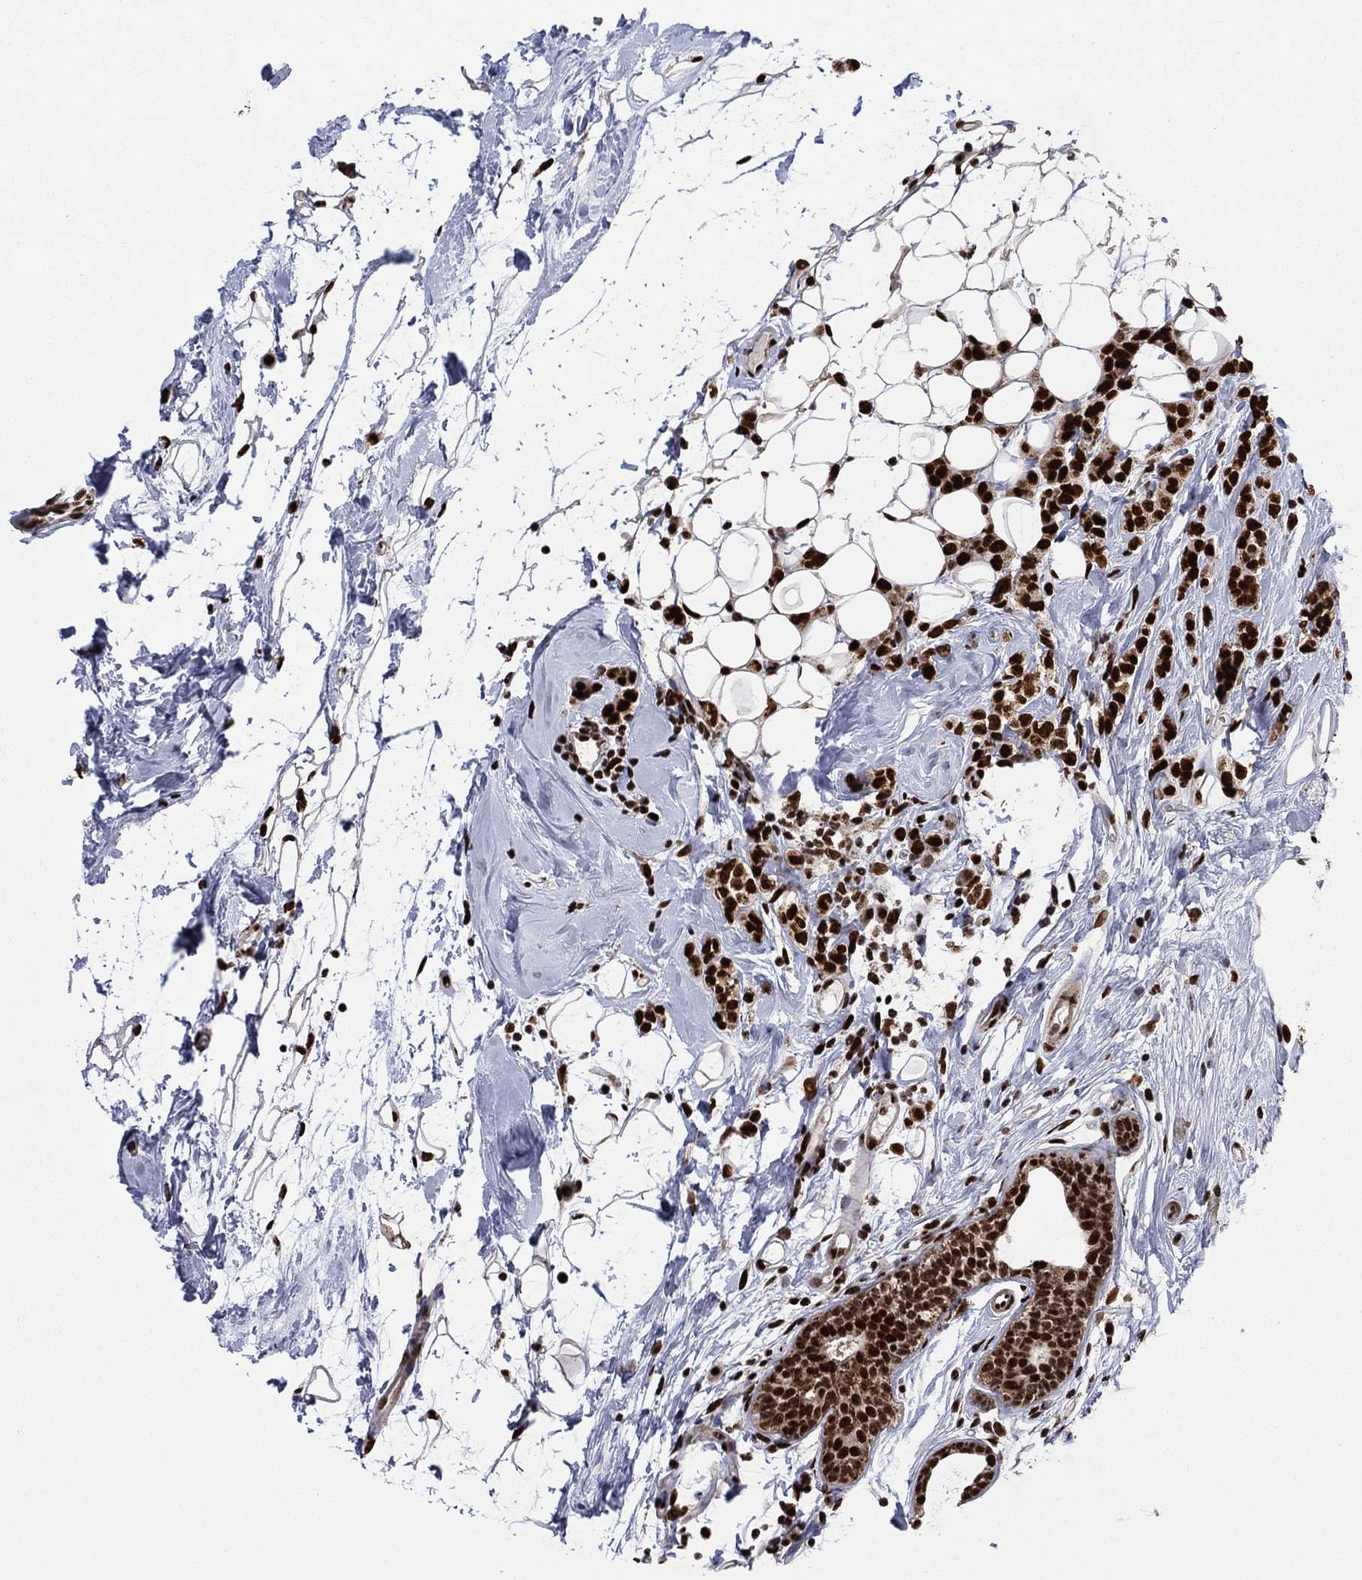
{"staining": {"intensity": "strong", "quantity": ">75%", "location": "nuclear"}, "tissue": "breast cancer", "cell_type": "Tumor cells", "image_type": "cancer", "snomed": [{"axis": "morphology", "description": "Lobular carcinoma"}, {"axis": "topography", "description": "Breast"}], "caption": "This is an image of immunohistochemistry staining of breast lobular carcinoma, which shows strong expression in the nuclear of tumor cells.", "gene": "TP53BP1", "patient": {"sex": "female", "age": 49}}